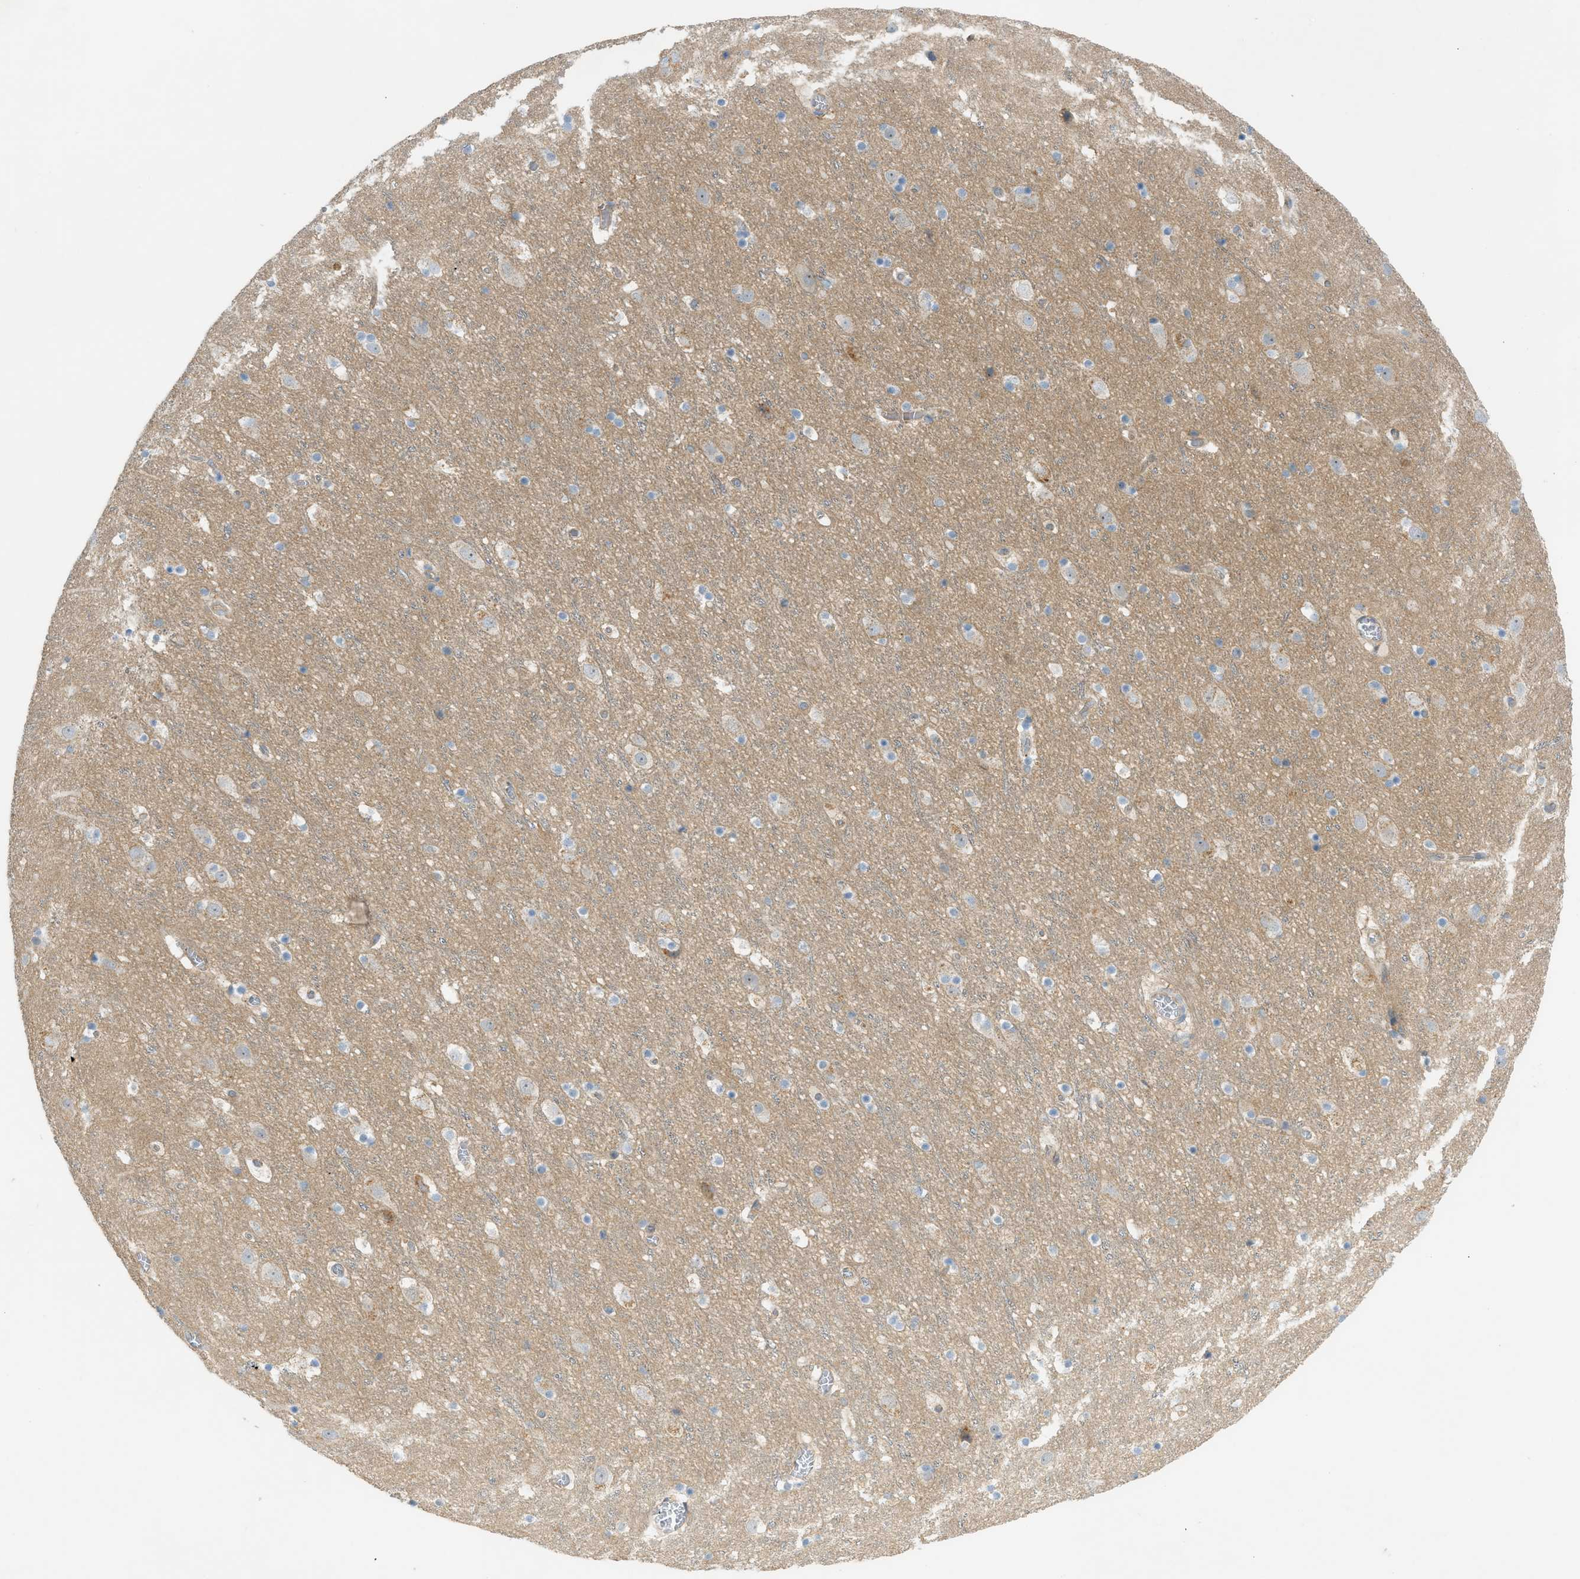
{"staining": {"intensity": "negative", "quantity": "none", "location": "none"}, "tissue": "cerebral cortex", "cell_type": "Endothelial cells", "image_type": "normal", "snomed": [{"axis": "morphology", "description": "Normal tissue, NOS"}, {"axis": "topography", "description": "Cerebral cortex"}], "caption": "This is an immunohistochemistry histopathology image of benign cerebral cortex. There is no staining in endothelial cells.", "gene": "GRK6", "patient": {"sex": "male", "age": 45}}